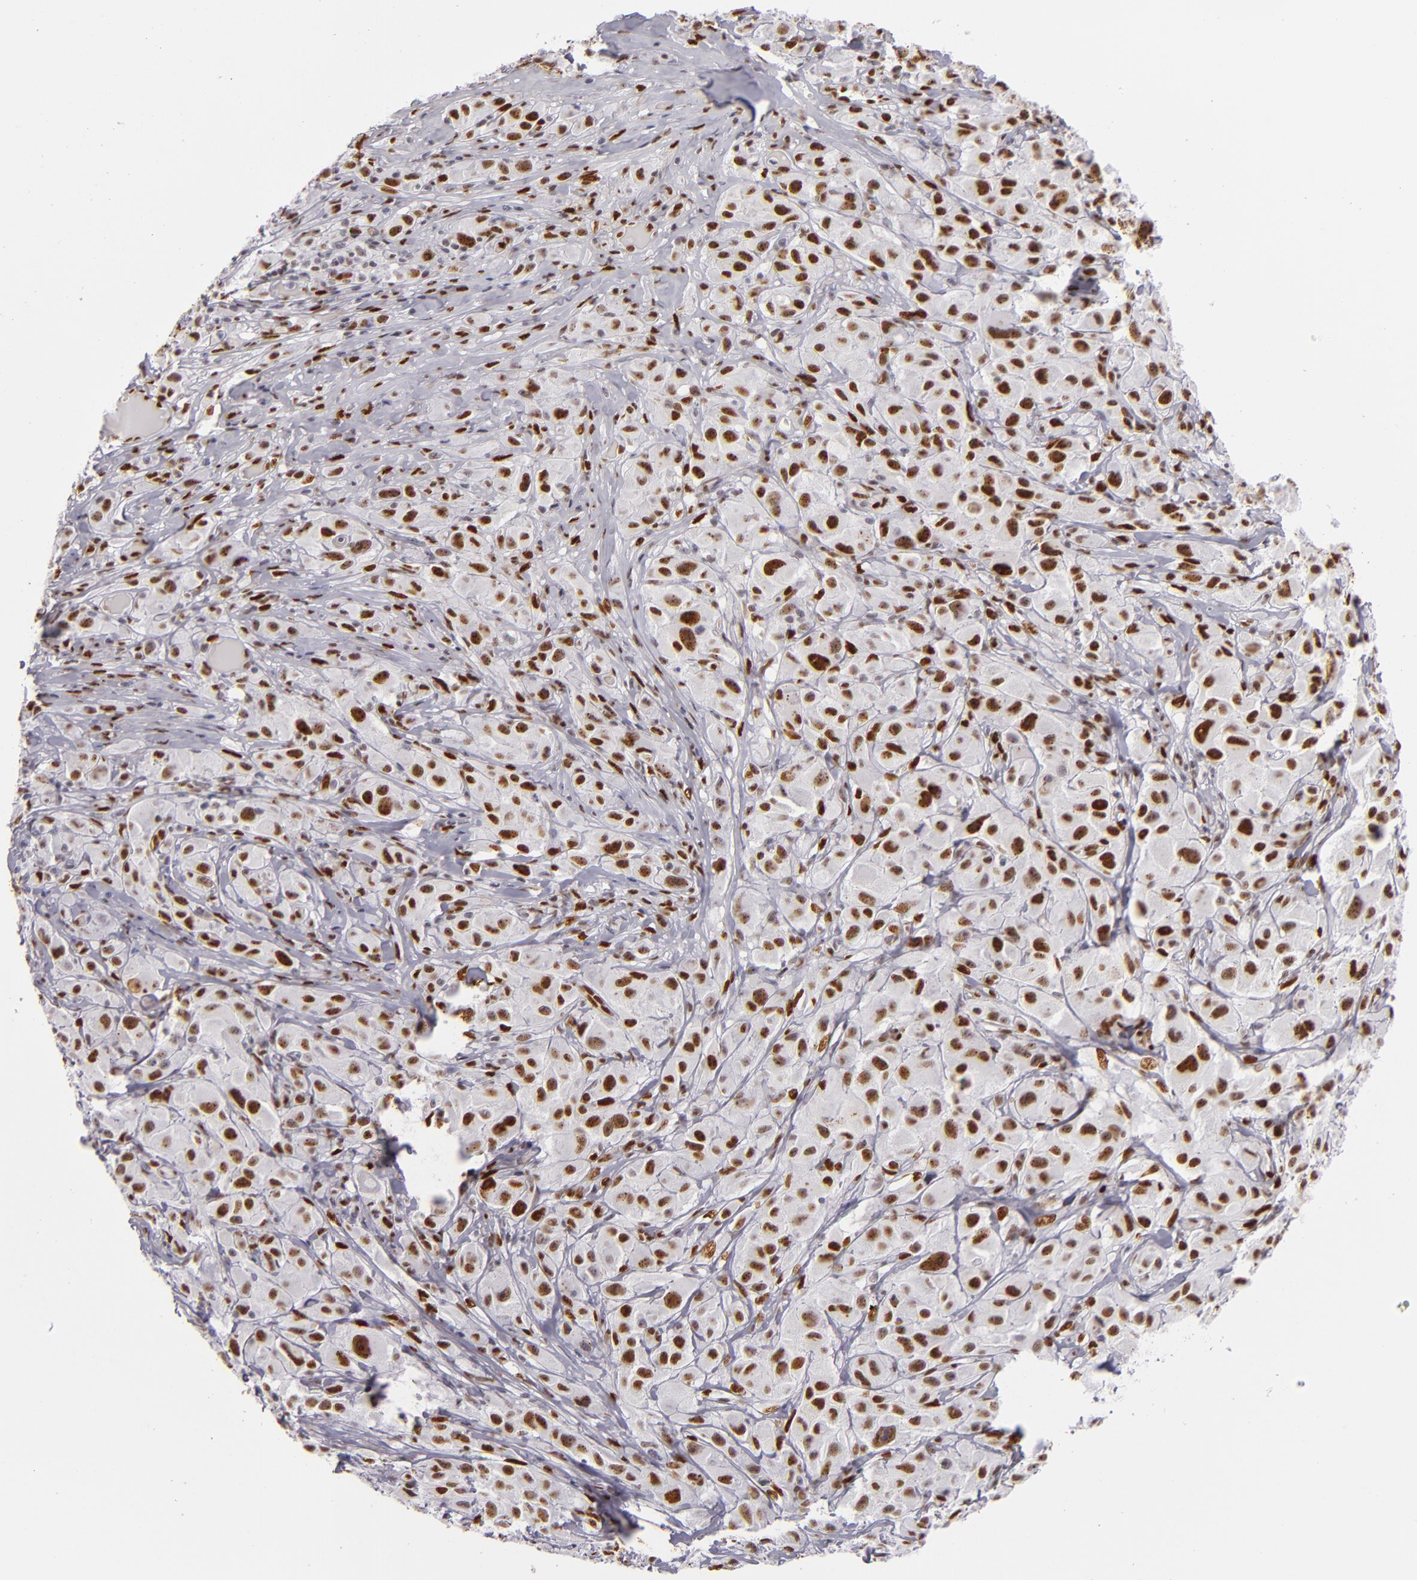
{"staining": {"intensity": "strong", "quantity": ">75%", "location": "nuclear"}, "tissue": "melanoma", "cell_type": "Tumor cells", "image_type": "cancer", "snomed": [{"axis": "morphology", "description": "Malignant melanoma, NOS"}, {"axis": "topography", "description": "Skin"}], "caption": "Immunohistochemical staining of human melanoma displays high levels of strong nuclear expression in approximately >75% of tumor cells.", "gene": "TOP3A", "patient": {"sex": "male", "age": 56}}